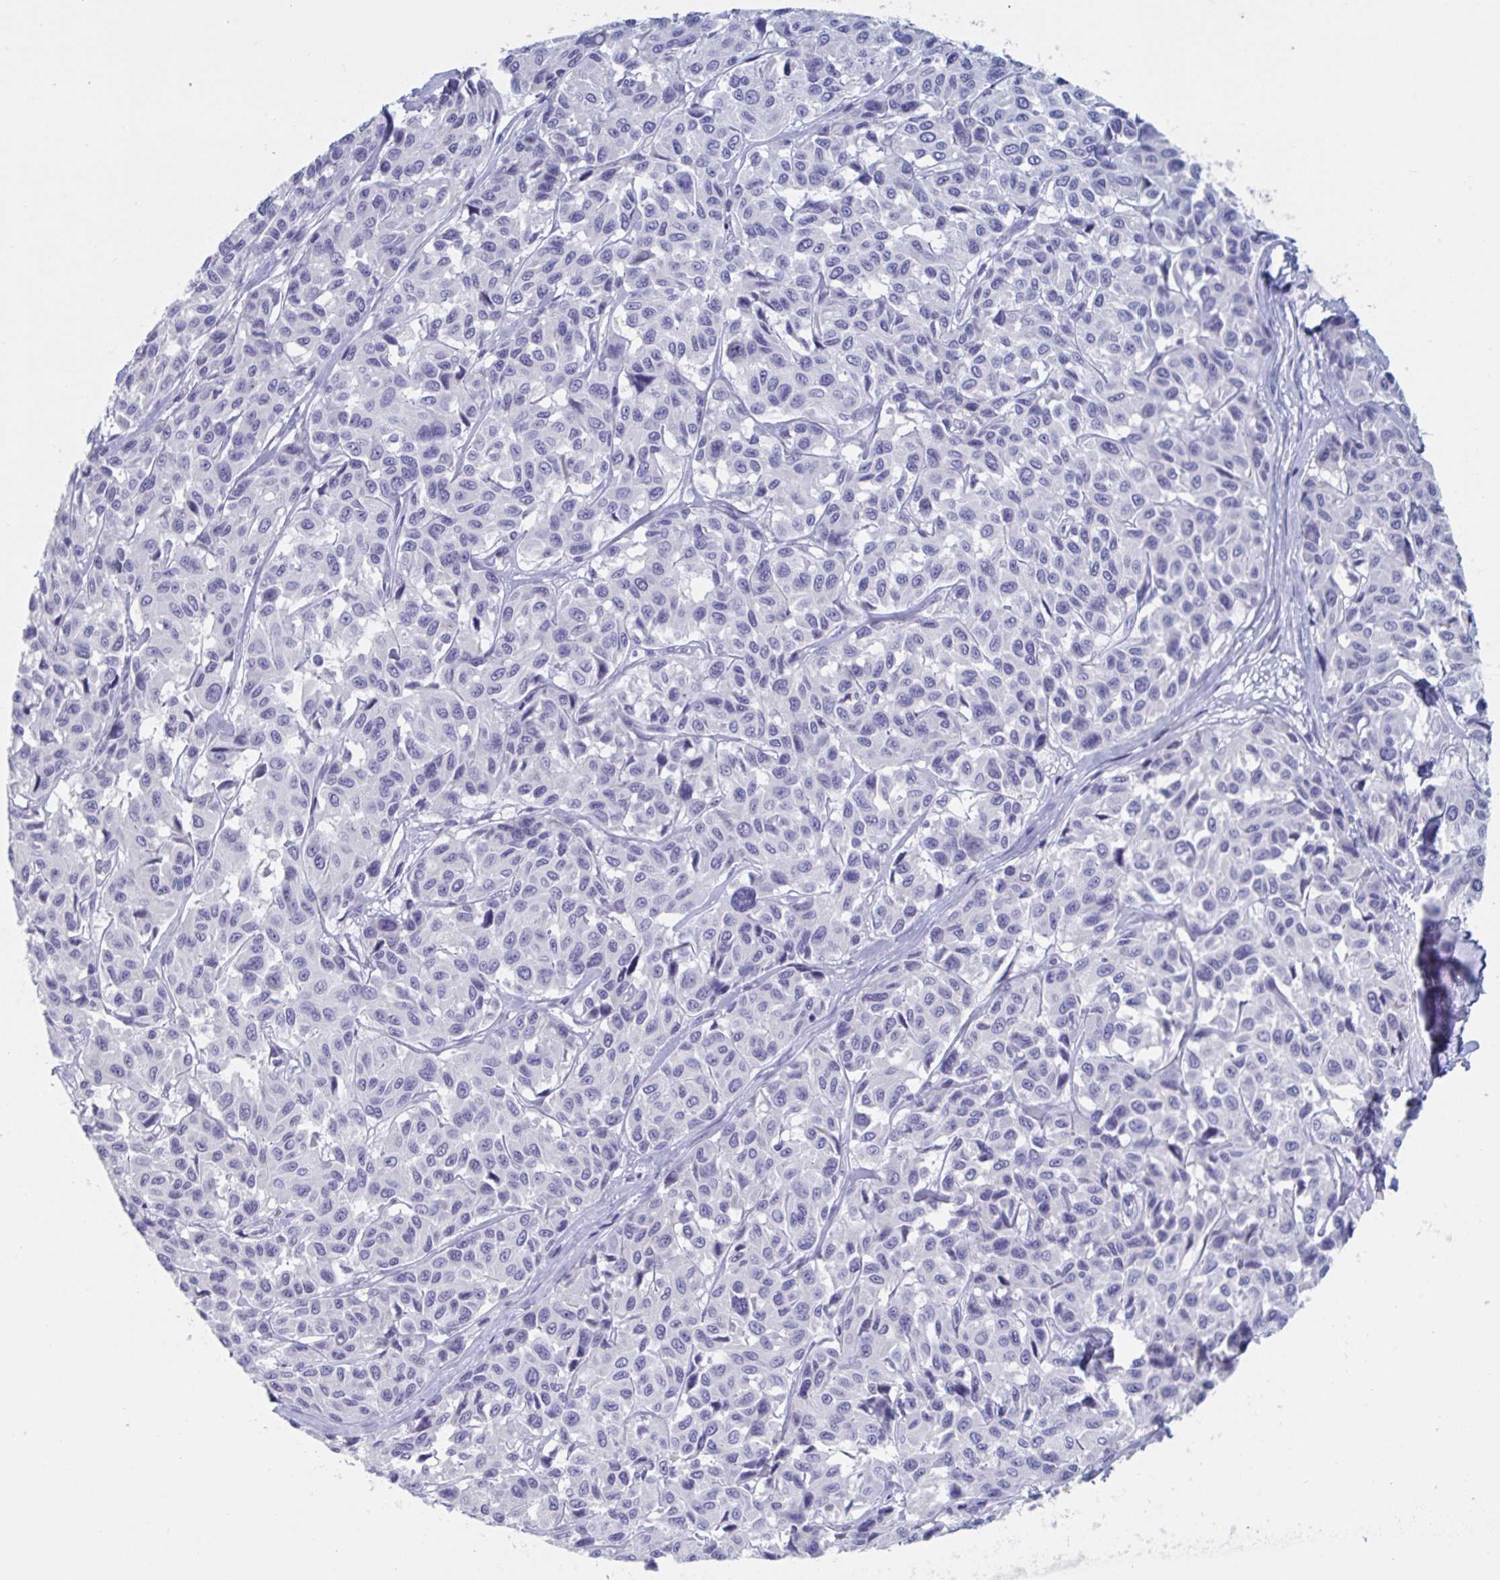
{"staining": {"intensity": "weak", "quantity": "<25%", "location": "cytoplasmic/membranous"}, "tissue": "melanoma", "cell_type": "Tumor cells", "image_type": "cancer", "snomed": [{"axis": "morphology", "description": "Malignant melanoma, NOS"}, {"axis": "topography", "description": "Skin"}], "caption": "A high-resolution photomicrograph shows IHC staining of melanoma, which reveals no significant expression in tumor cells.", "gene": "NDUFC2", "patient": {"sex": "female", "age": 66}}